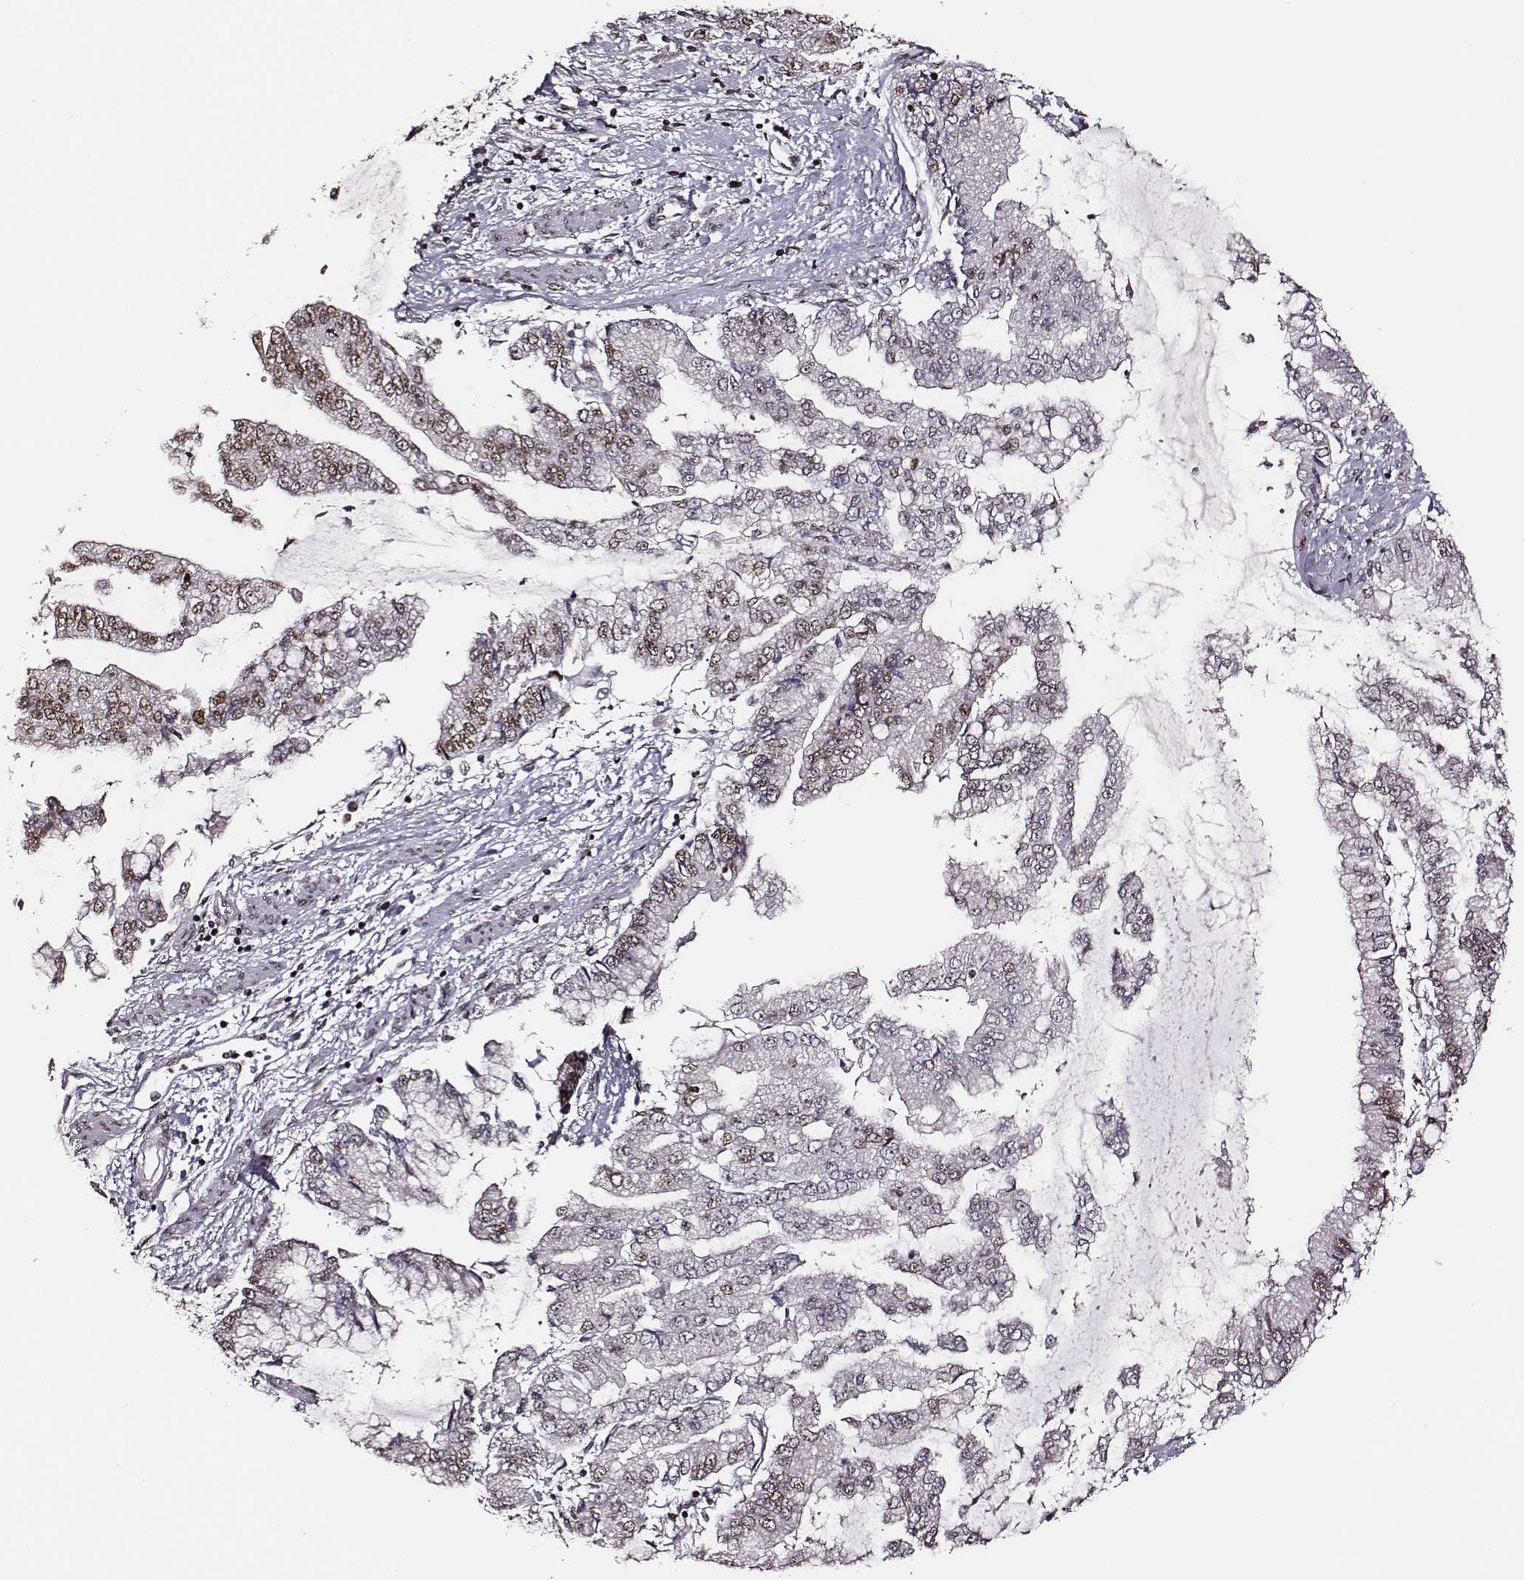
{"staining": {"intensity": "weak", "quantity": ">75%", "location": "nuclear"}, "tissue": "stomach cancer", "cell_type": "Tumor cells", "image_type": "cancer", "snomed": [{"axis": "morphology", "description": "Adenocarcinoma, NOS"}, {"axis": "topography", "description": "Stomach, upper"}], "caption": "Human stomach adenocarcinoma stained with a brown dye reveals weak nuclear positive positivity in about >75% of tumor cells.", "gene": "PPARA", "patient": {"sex": "female", "age": 74}}